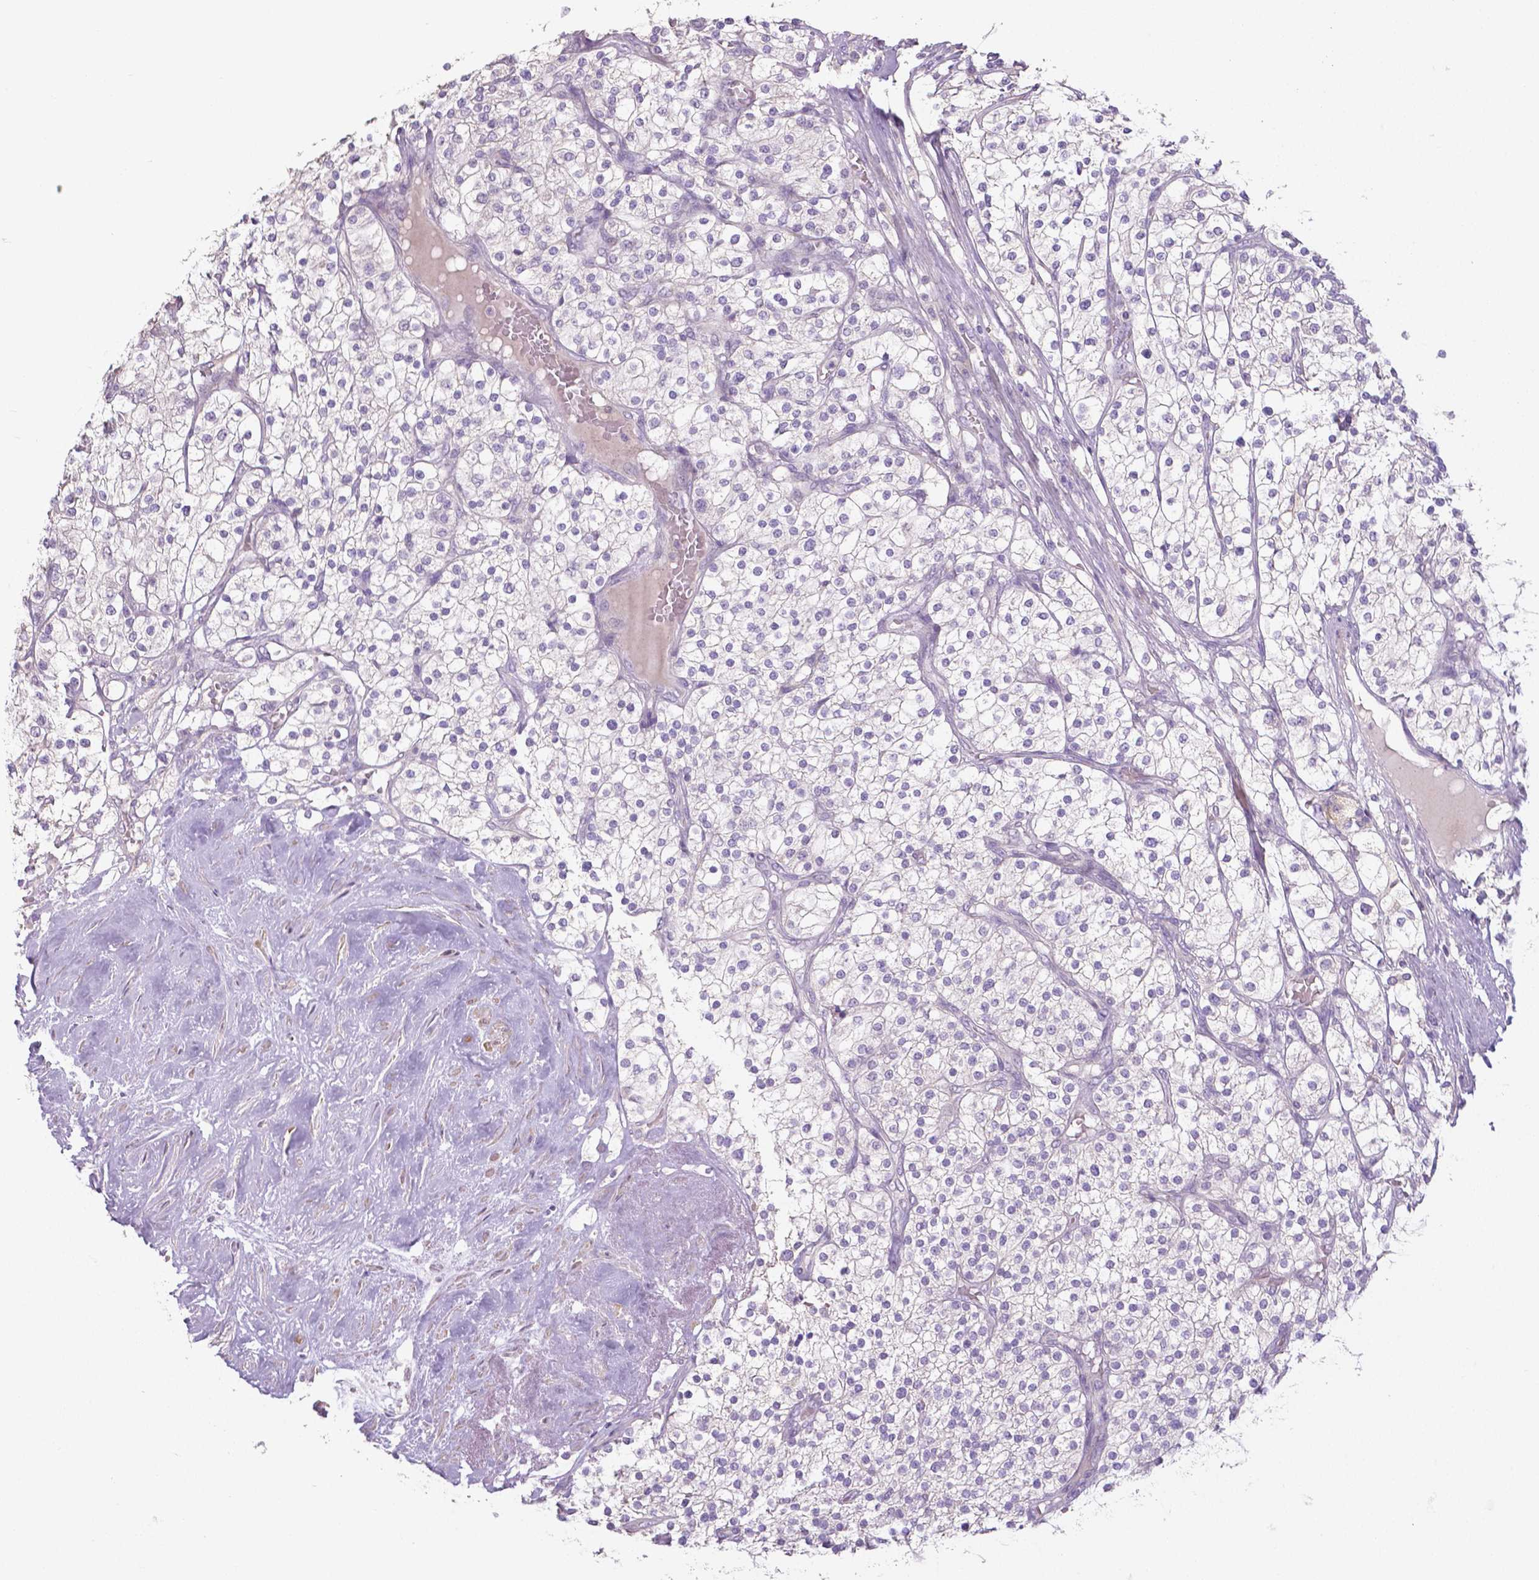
{"staining": {"intensity": "negative", "quantity": "none", "location": "none"}, "tissue": "renal cancer", "cell_type": "Tumor cells", "image_type": "cancer", "snomed": [{"axis": "morphology", "description": "Adenocarcinoma, NOS"}, {"axis": "topography", "description": "Kidney"}], "caption": "Immunohistochemical staining of renal adenocarcinoma displays no significant staining in tumor cells.", "gene": "CRMP1", "patient": {"sex": "male", "age": 80}}